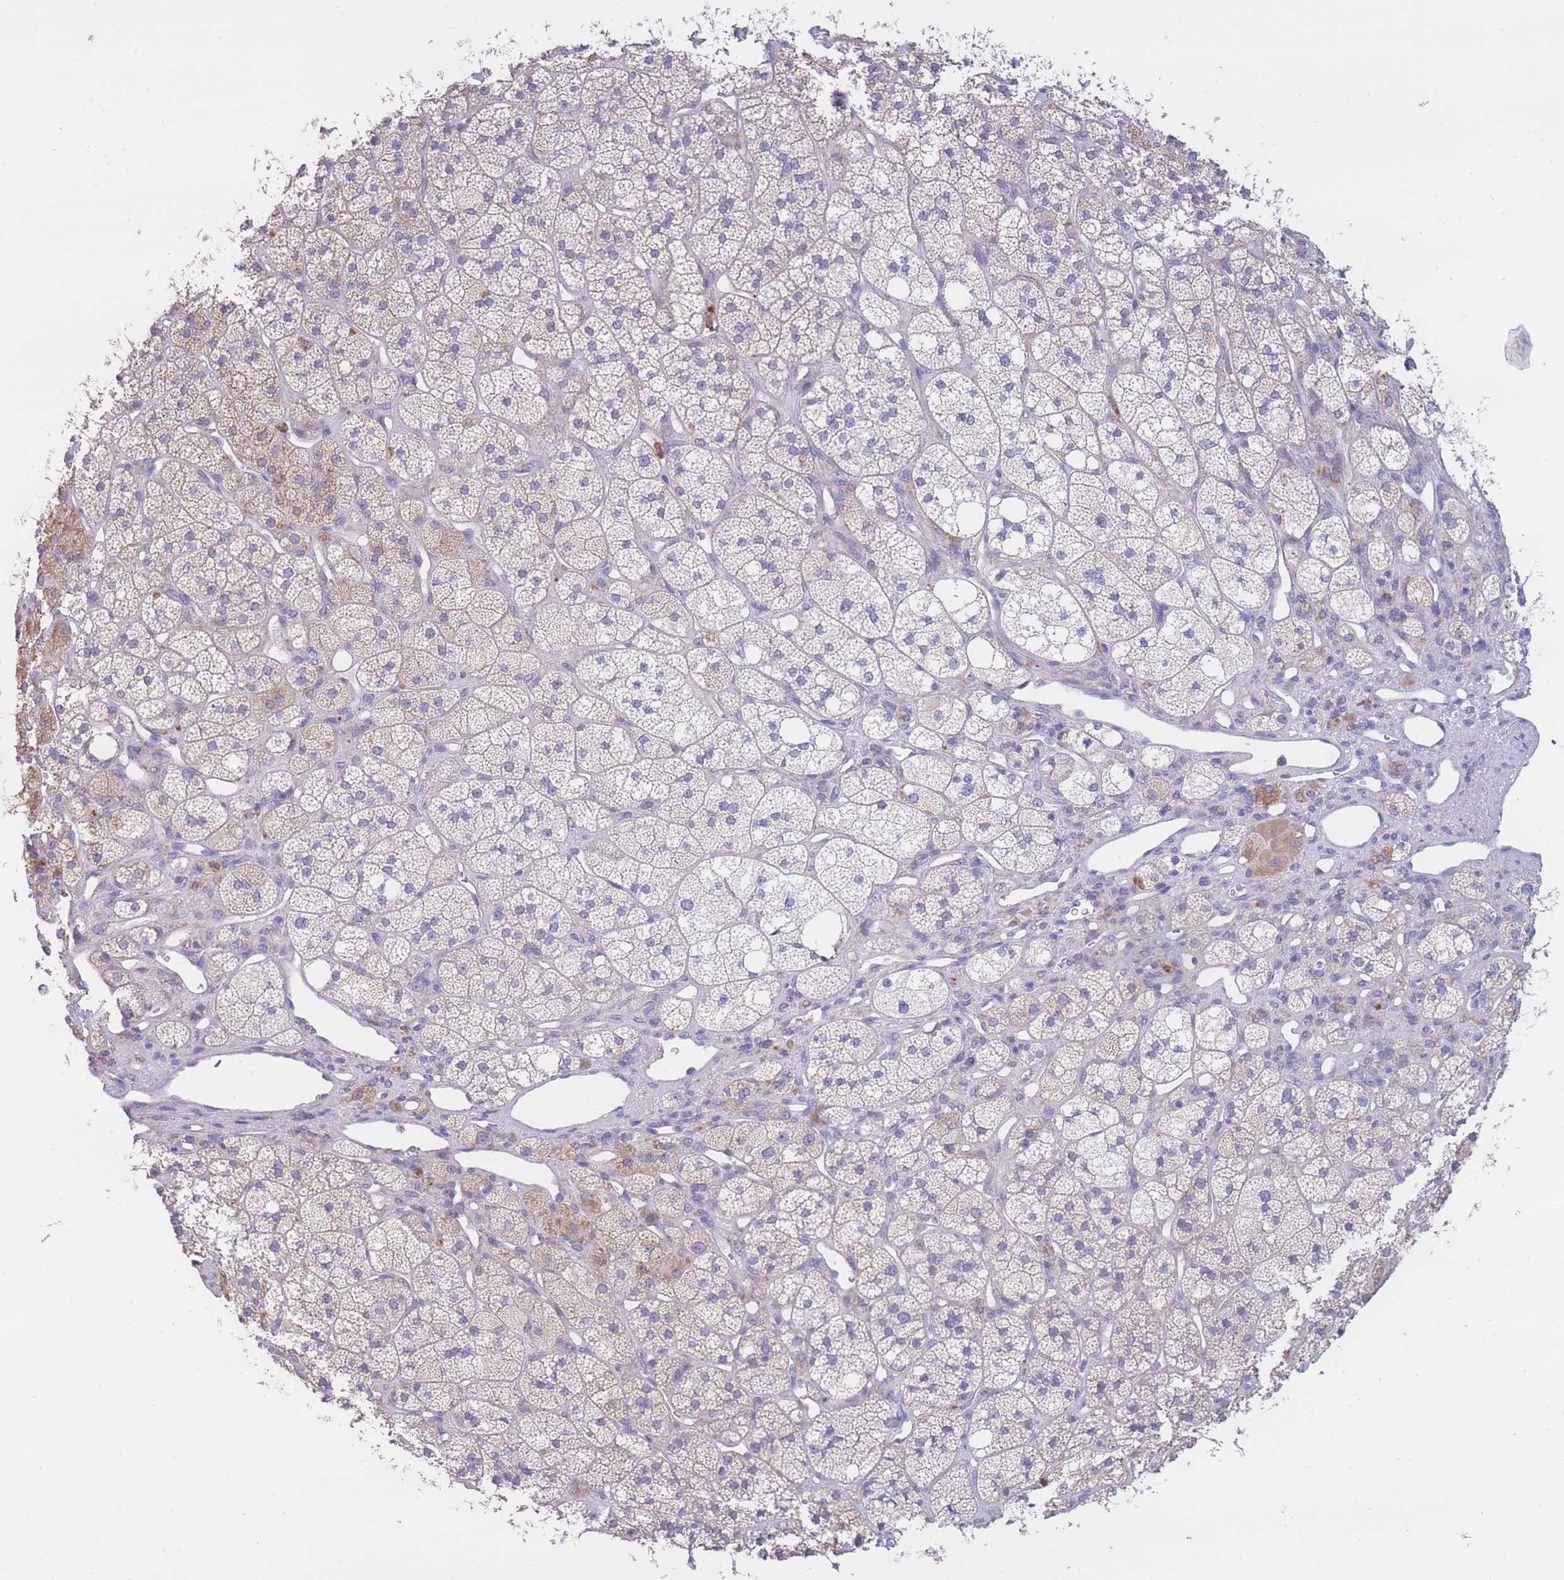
{"staining": {"intensity": "weak", "quantity": "25%-75%", "location": "cytoplasmic/membranous"}, "tissue": "adrenal gland", "cell_type": "Glandular cells", "image_type": "normal", "snomed": [{"axis": "morphology", "description": "Normal tissue, NOS"}, {"axis": "topography", "description": "Adrenal gland"}], "caption": "The image reveals staining of benign adrenal gland, revealing weak cytoplasmic/membranous protein positivity (brown color) within glandular cells. Using DAB (3,3'-diaminobenzidine) (brown) and hematoxylin (blue) stains, captured at high magnification using brightfield microscopy.", "gene": "CENPM", "patient": {"sex": "male", "age": 61}}